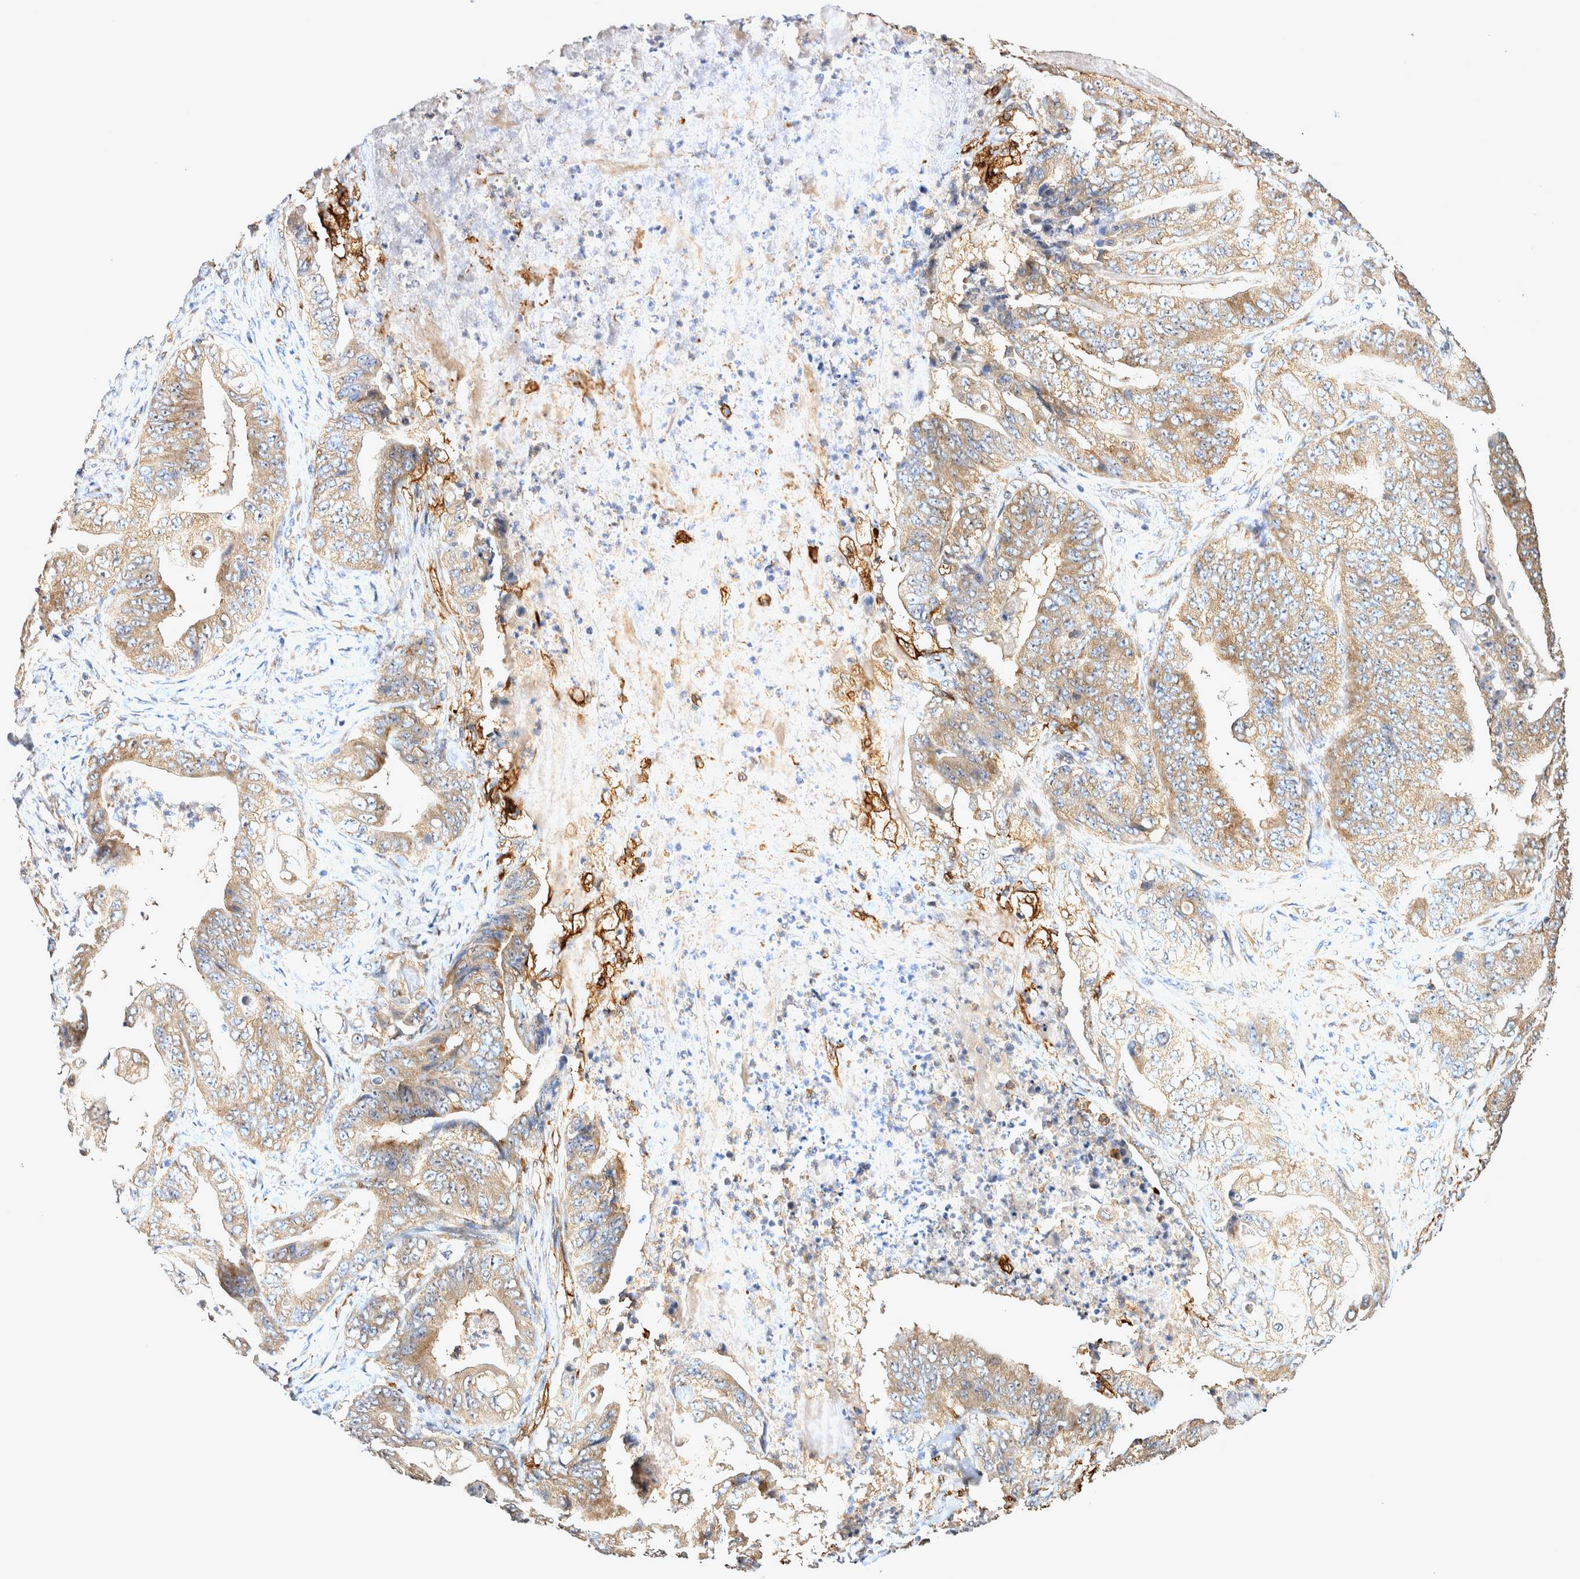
{"staining": {"intensity": "weak", "quantity": ">75%", "location": "cytoplasmic/membranous"}, "tissue": "stomach cancer", "cell_type": "Tumor cells", "image_type": "cancer", "snomed": [{"axis": "morphology", "description": "Adenocarcinoma, NOS"}, {"axis": "topography", "description": "Stomach"}], "caption": "Tumor cells demonstrate weak cytoplasmic/membranous staining in approximately >75% of cells in stomach cancer (adenocarcinoma).", "gene": "ATXN2", "patient": {"sex": "female", "age": 73}}